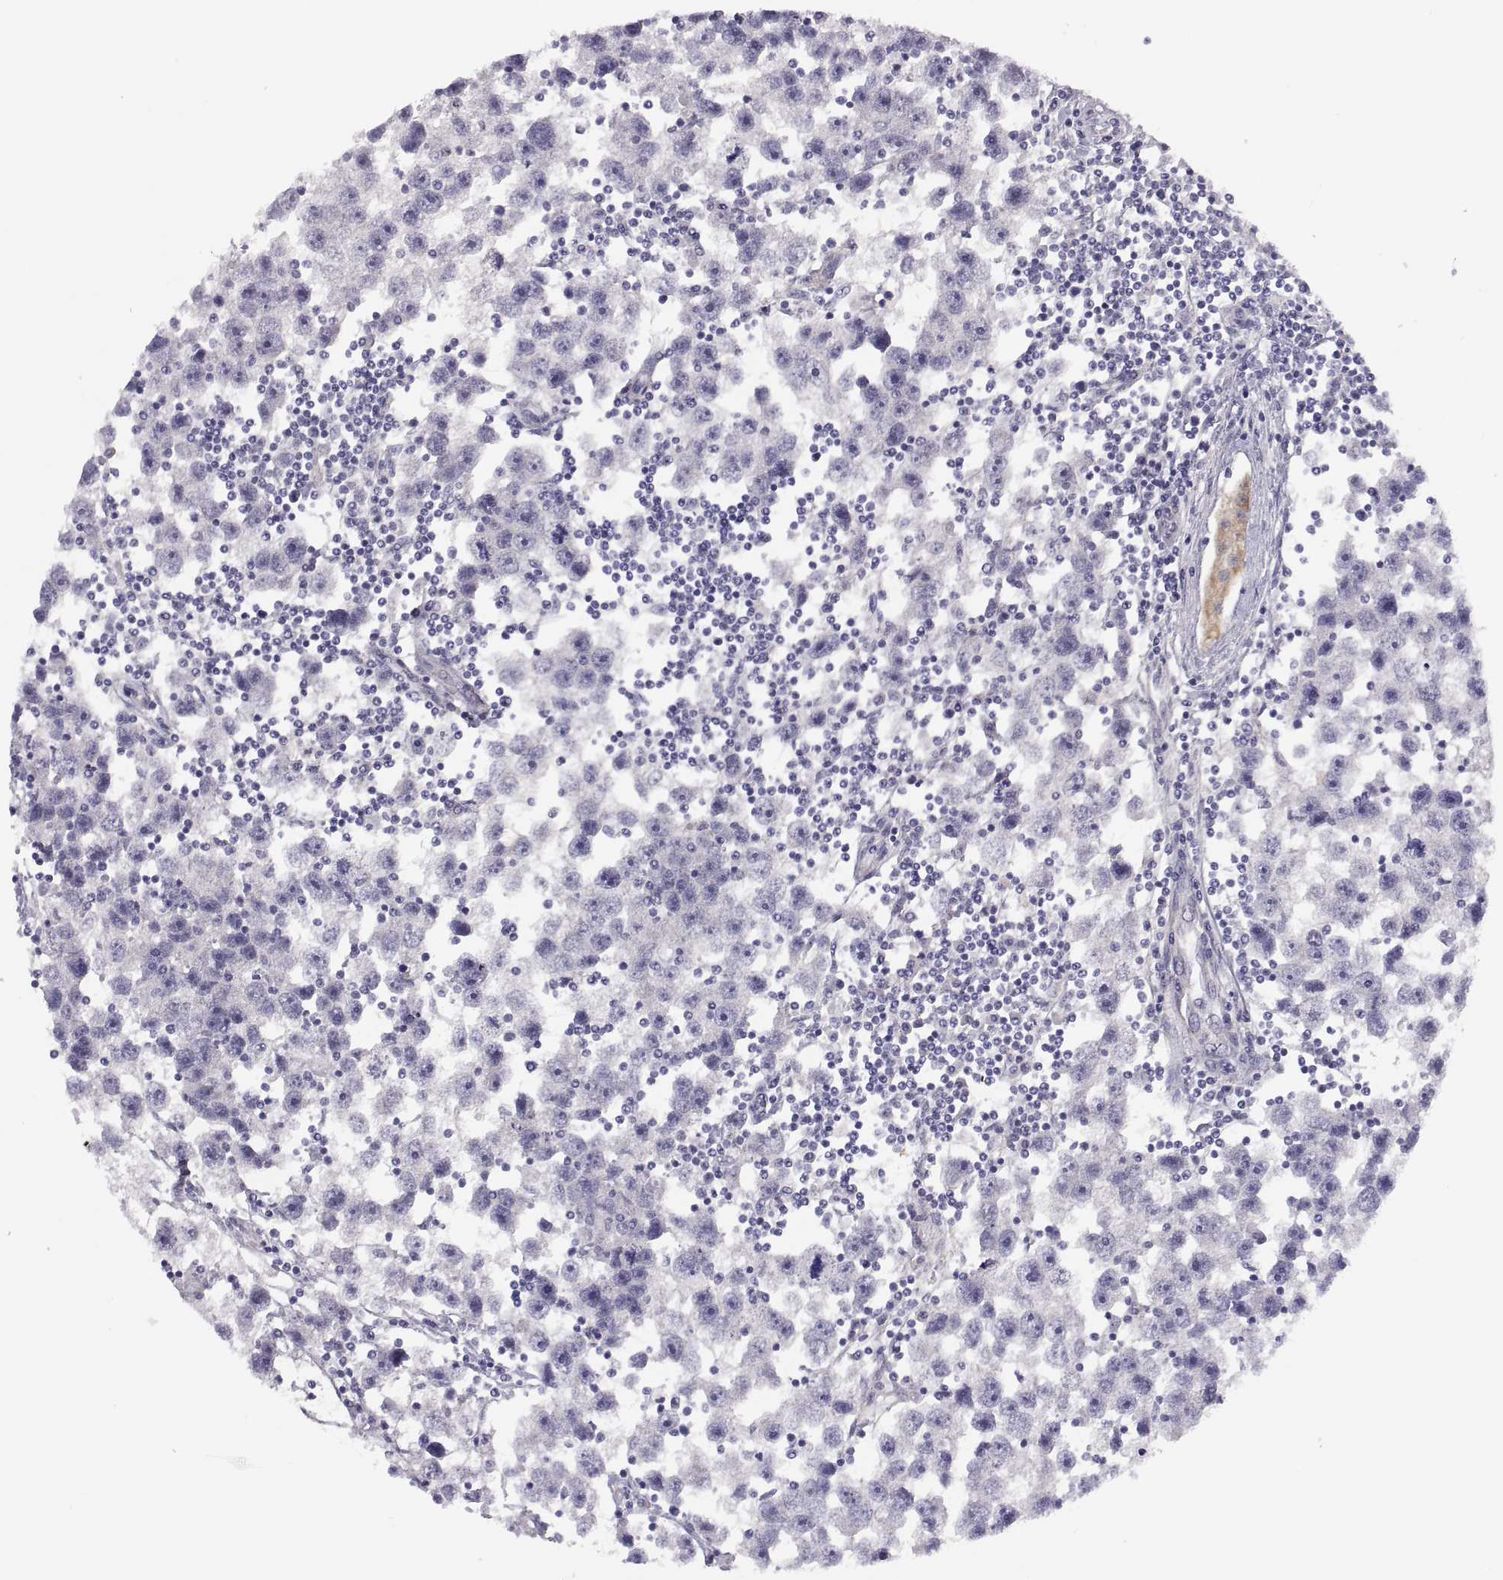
{"staining": {"intensity": "negative", "quantity": "none", "location": "none"}, "tissue": "testis cancer", "cell_type": "Tumor cells", "image_type": "cancer", "snomed": [{"axis": "morphology", "description": "Seminoma, NOS"}, {"axis": "topography", "description": "Testis"}], "caption": "The photomicrograph displays no significant expression in tumor cells of testis cancer.", "gene": "STRC", "patient": {"sex": "male", "age": 30}}